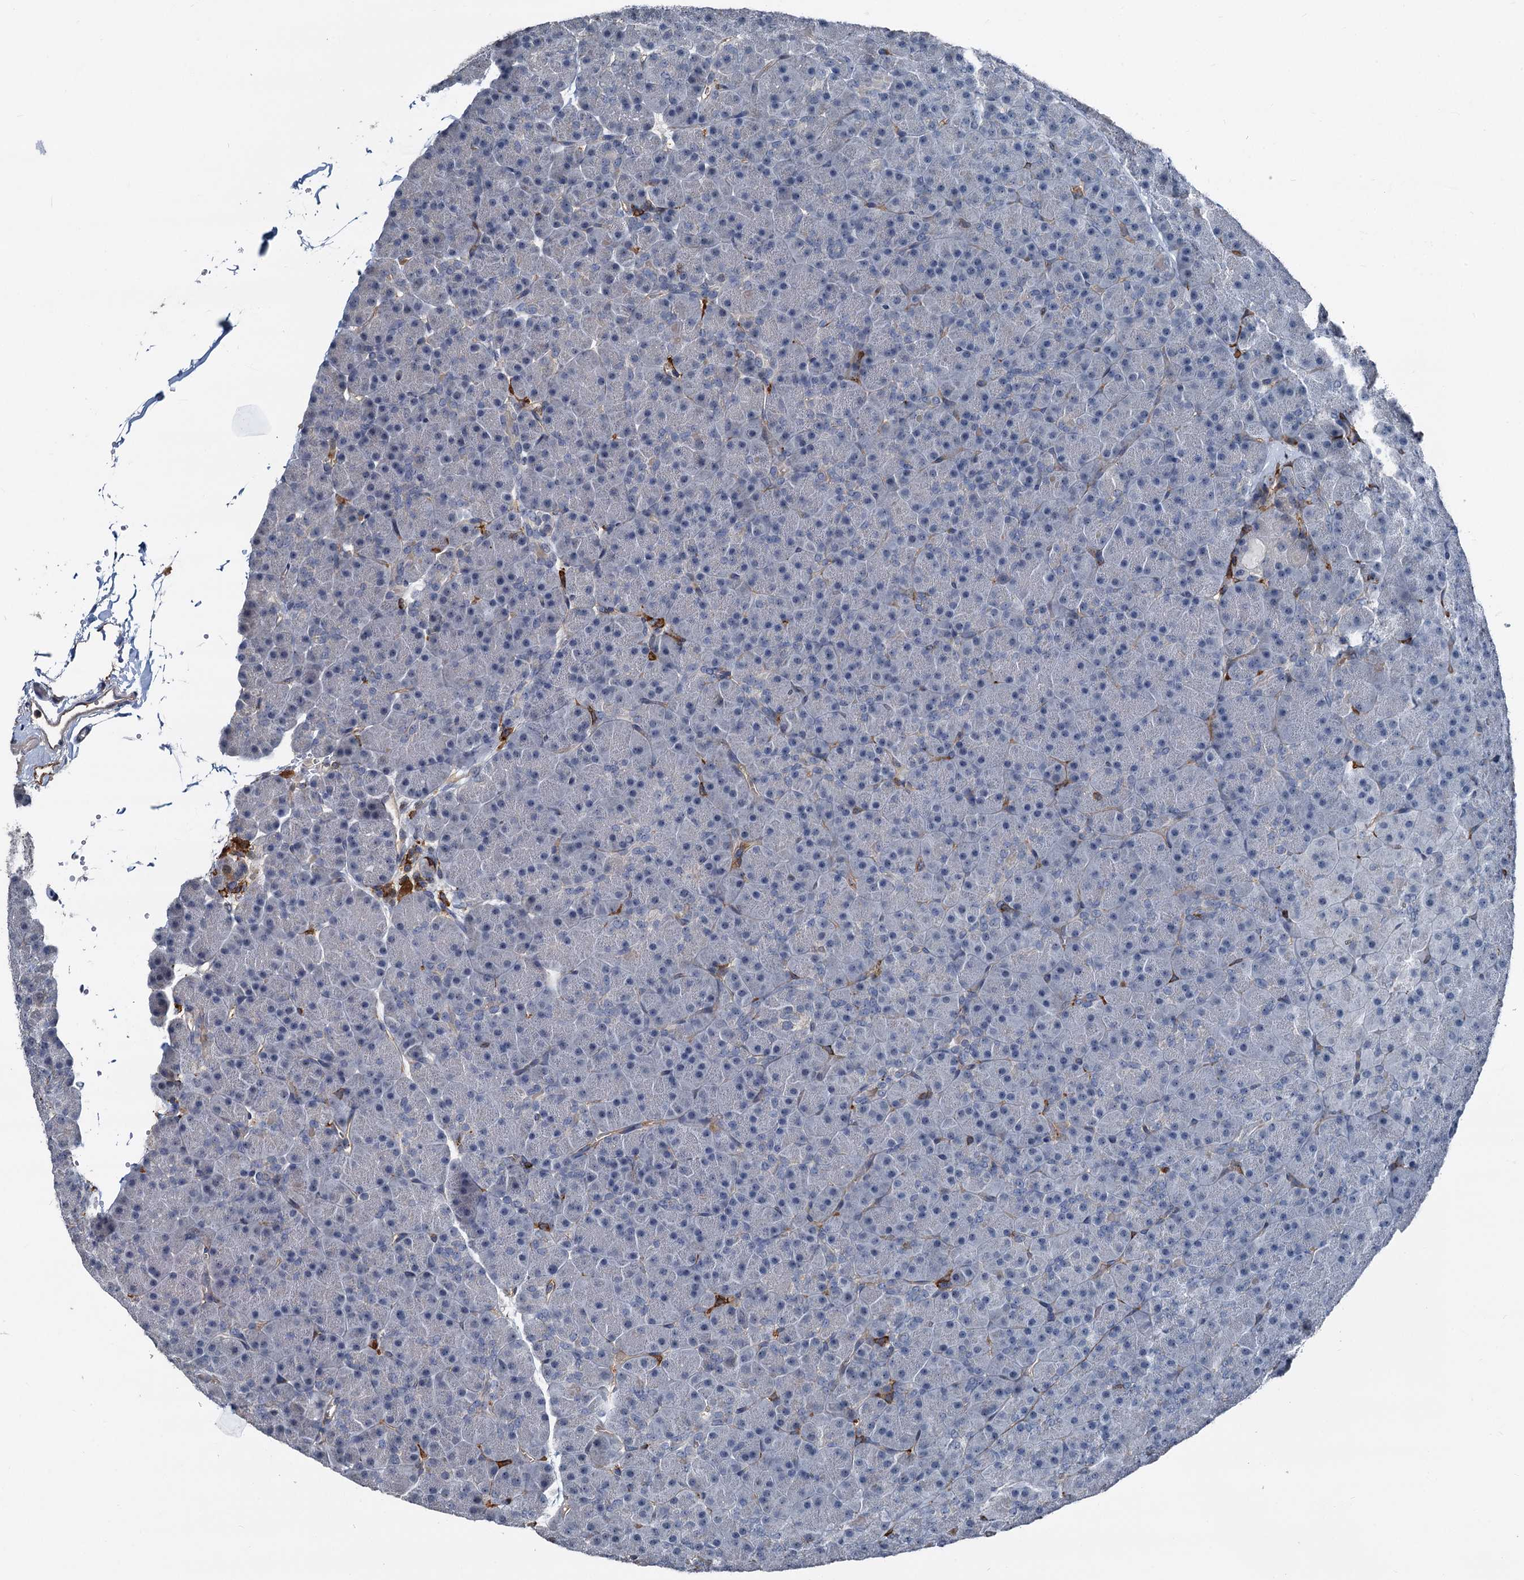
{"staining": {"intensity": "negative", "quantity": "none", "location": "none"}, "tissue": "pancreas", "cell_type": "Exocrine glandular cells", "image_type": "normal", "snomed": [{"axis": "morphology", "description": "Normal tissue, NOS"}, {"axis": "topography", "description": "Pancreas"}], "caption": "Immunohistochemistry (IHC) of benign pancreas exhibits no expression in exocrine glandular cells.", "gene": "PLEKHO2", "patient": {"sex": "male", "age": 36}}